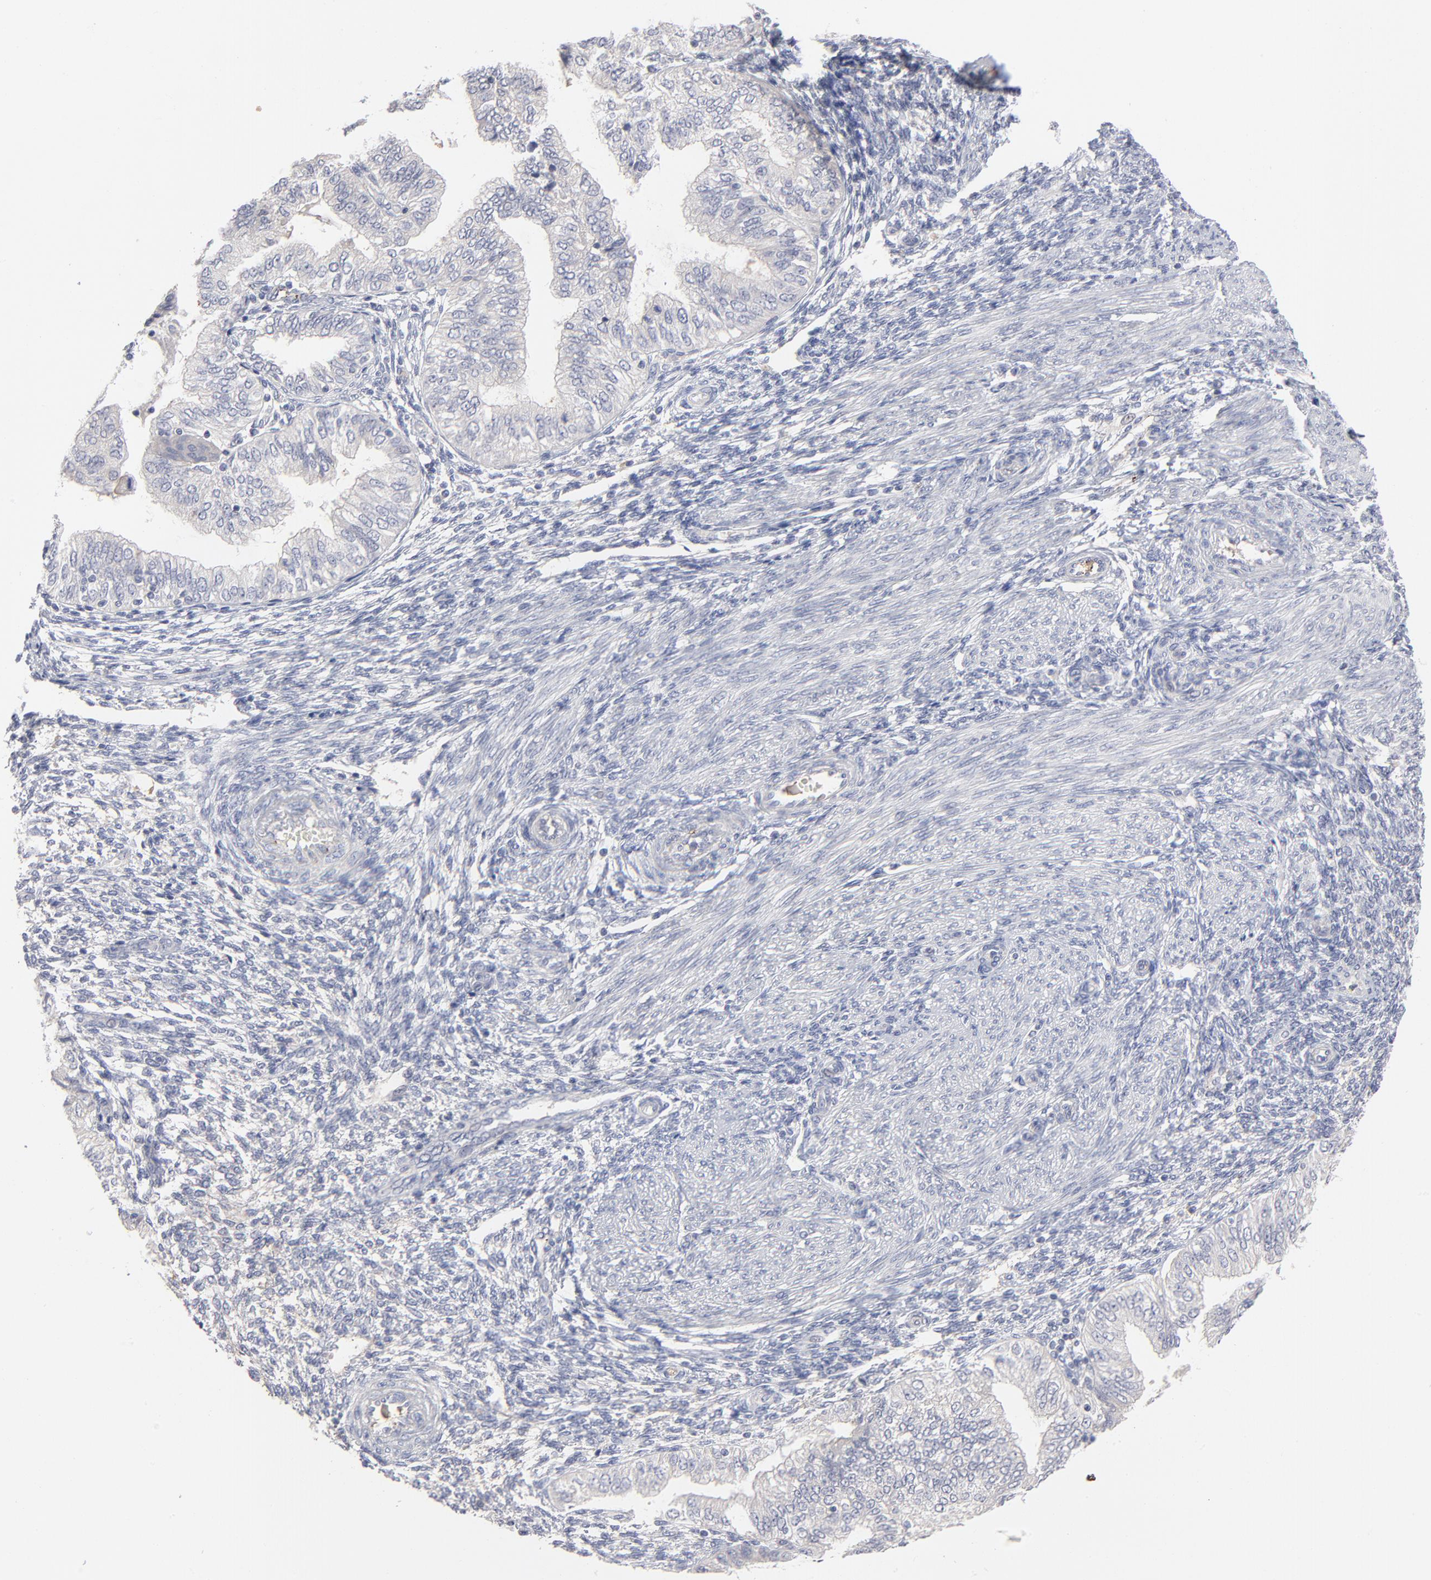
{"staining": {"intensity": "negative", "quantity": "none", "location": "none"}, "tissue": "endometrial cancer", "cell_type": "Tumor cells", "image_type": "cancer", "snomed": [{"axis": "morphology", "description": "Adenocarcinoma, NOS"}, {"axis": "topography", "description": "Endometrium"}], "caption": "This is an immunohistochemistry (IHC) micrograph of adenocarcinoma (endometrial). There is no positivity in tumor cells.", "gene": "CCR3", "patient": {"sex": "female", "age": 51}}